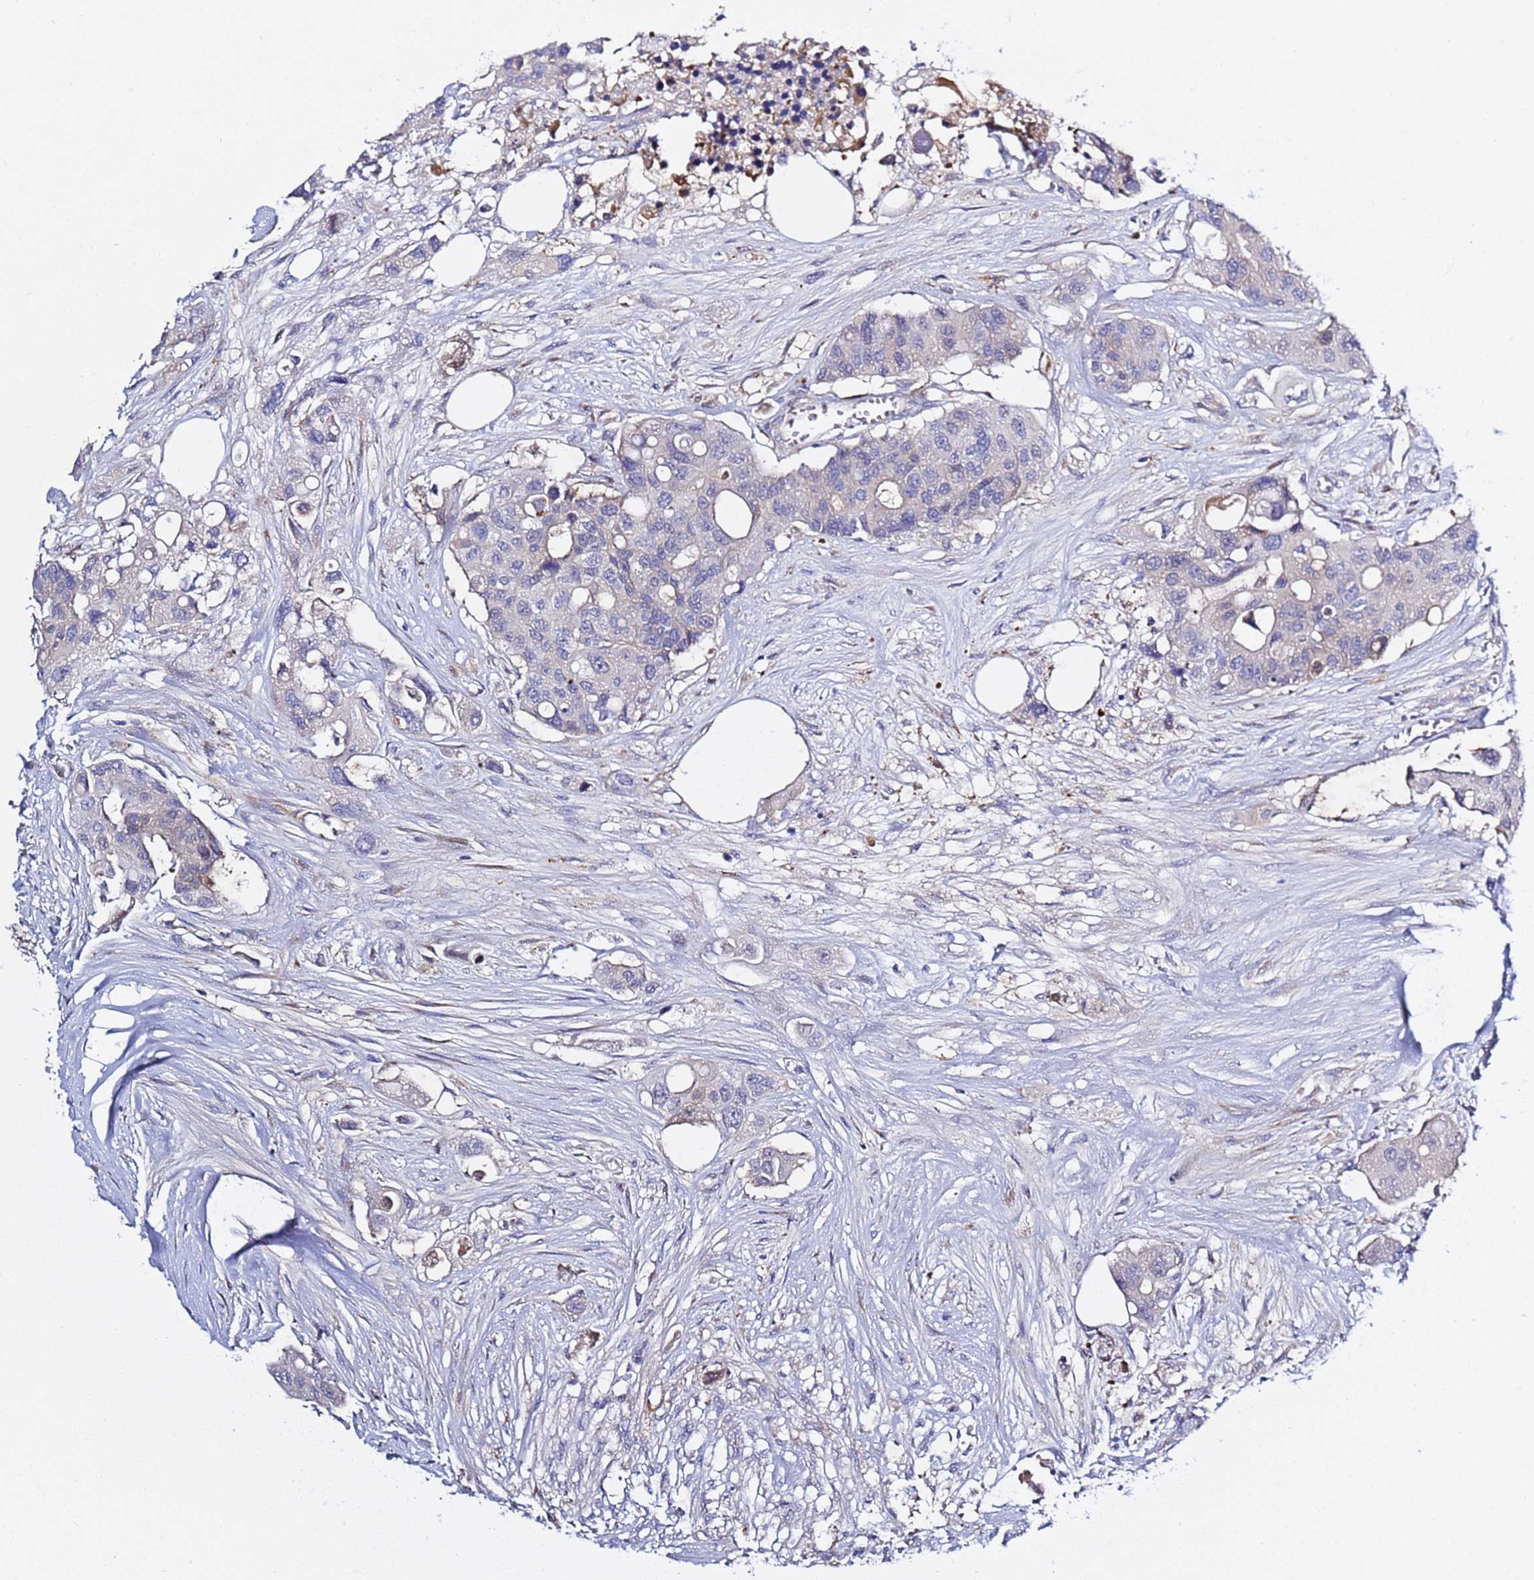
{"staining": {"intensity": "negative", "quantity": "none", "location": "none"}, "tissue": "colorectal cancer", "cell_type": "Tumor cells", "image_type": "cancer", "snomed": [{"axis": "morphology", "description": "Adenocarcinoma, NOS"}, {"axis": "topography", "description": "Colon"}], "caption": "Human colorectal cancer stained for a protein using immunohistochemistry displays no positivity in tumor cells.", "gene": "NAT2", "patient": {"sex": "male", "age": 77}}